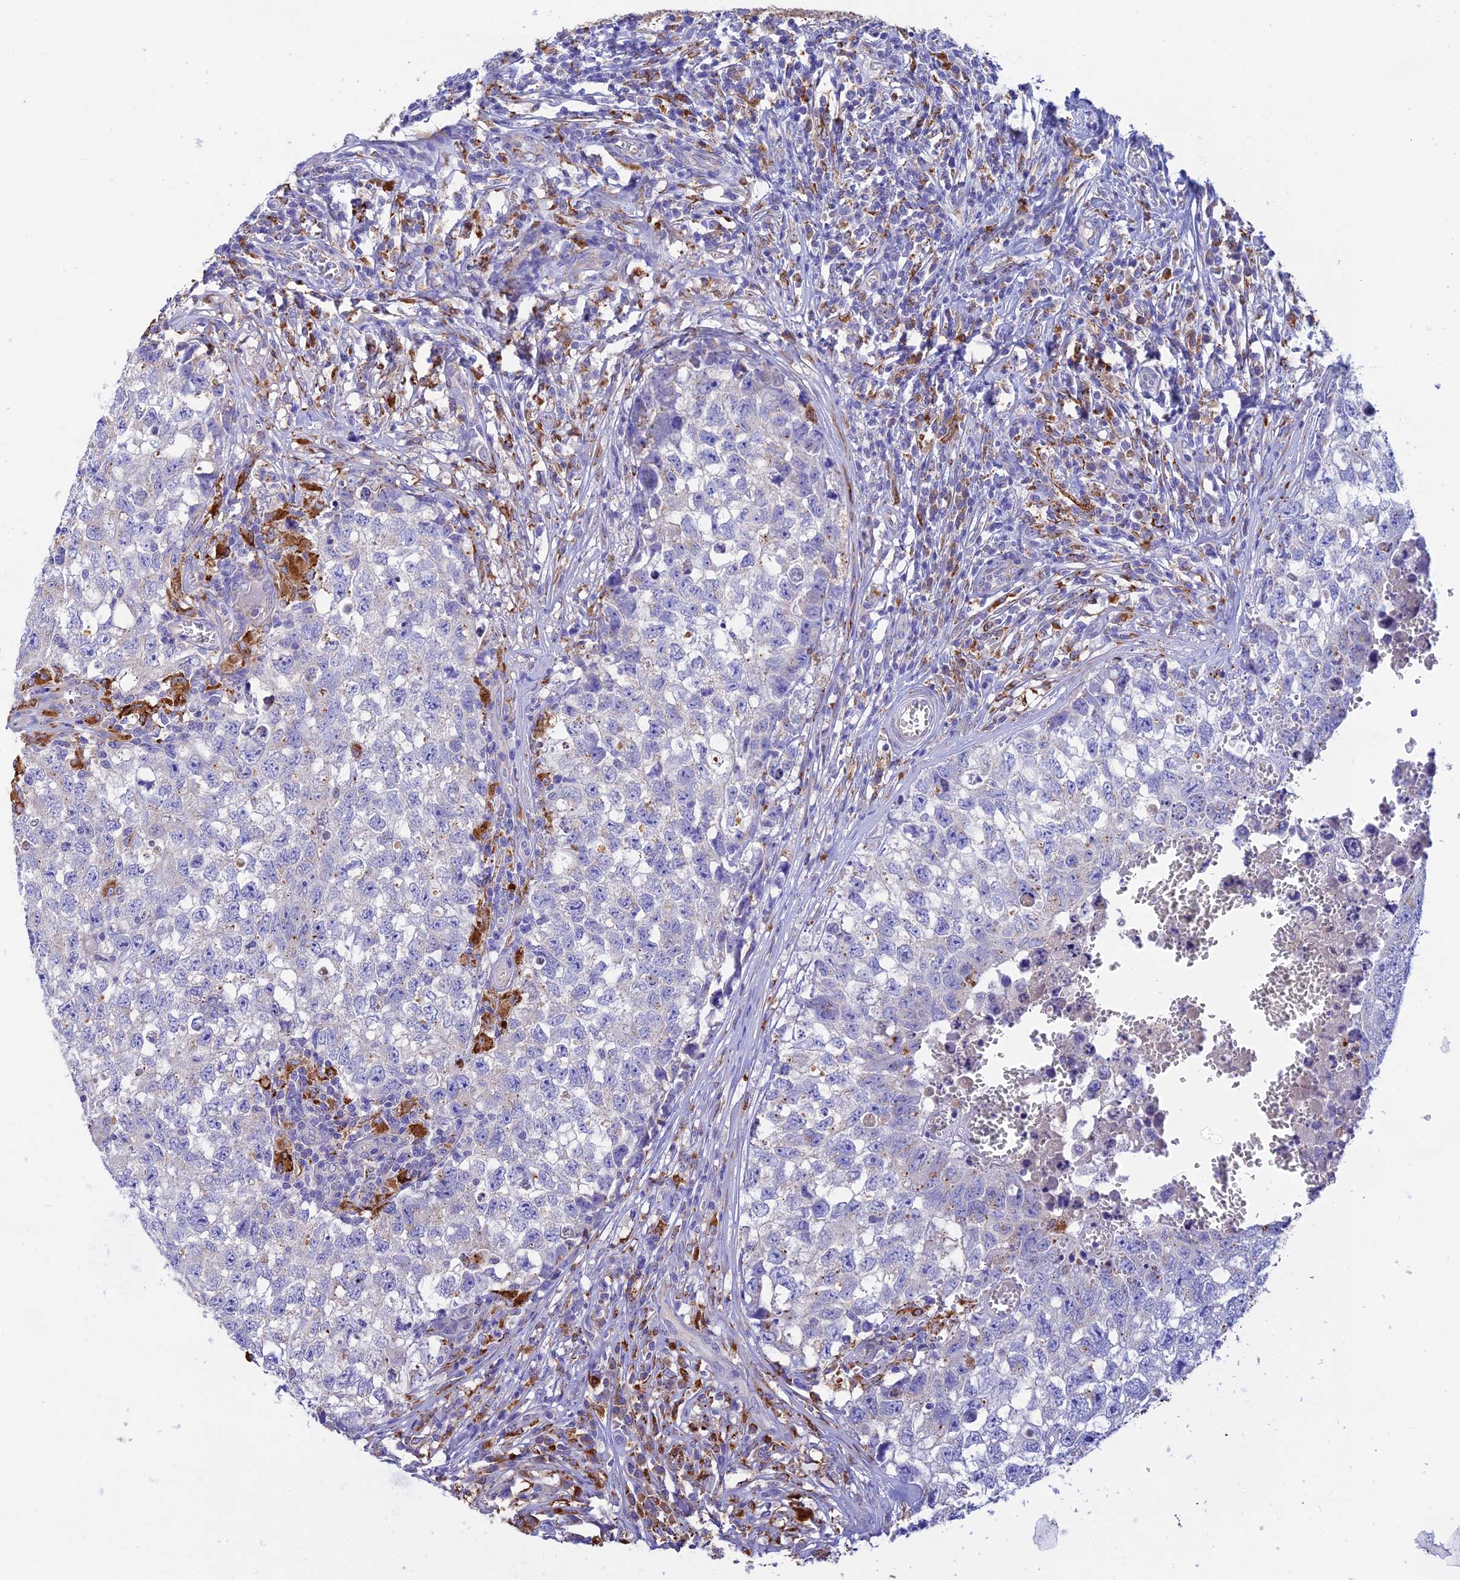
{"staining": {"intensity": "negative", "quantity": "none", "location": "none"}, "tissue": "testis cancer", "cell_type": "Tumor cells", "image_type": "cancer", "snomed": [{"axis": "morphology", "description": "Seminoma, NOS"}, {"axis": "morphology", "description": "Carcinoma, Embryonal, NOS"}, {"axis": "topography", "description": "Testis"}], "caption": "Protein analysis of testis cancer reveals no significant expression in tumor cells.", "gene": "VKORC1", "patient": {"sex": "male", "age": 29}}